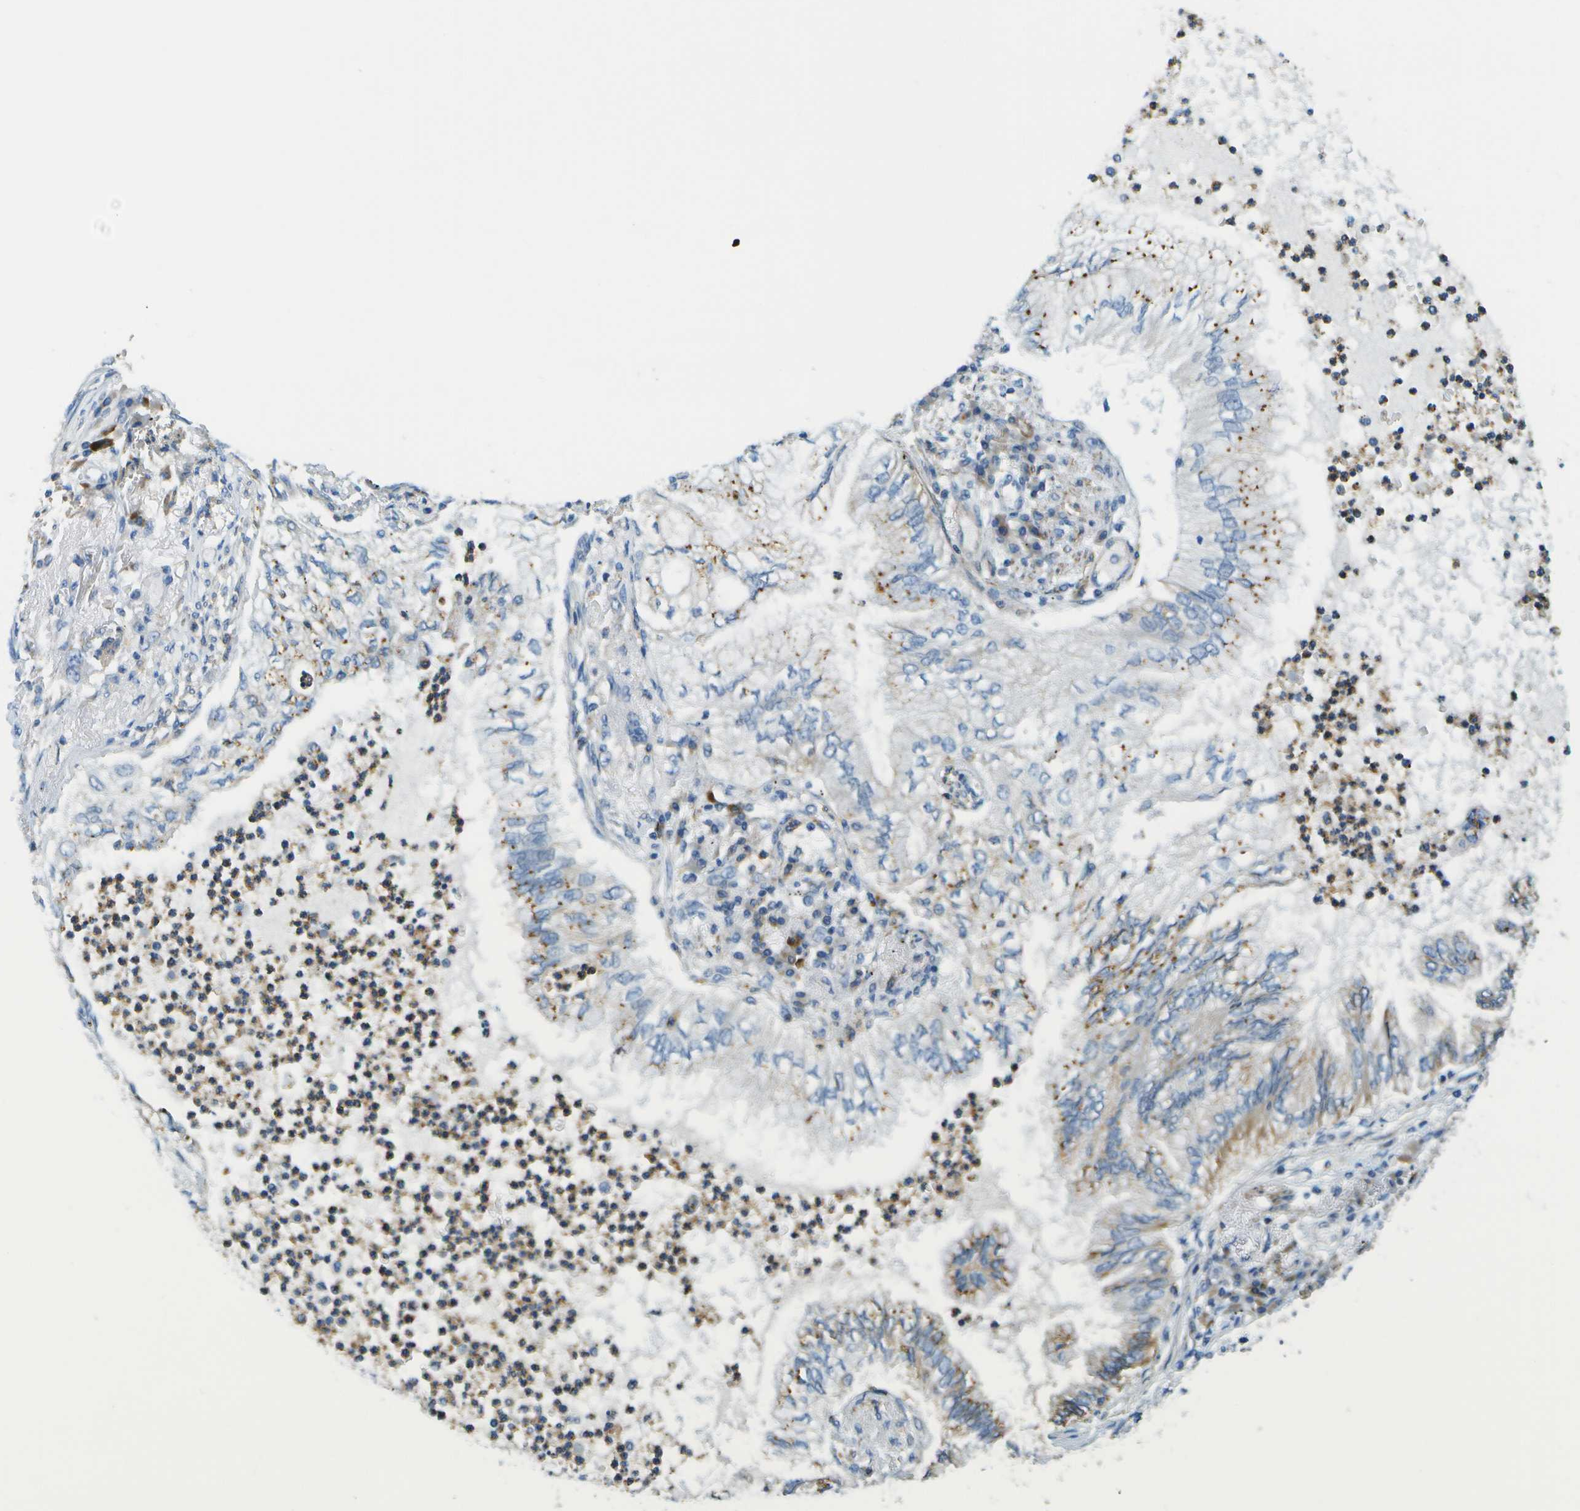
{"staining": {"intensity": "weak", "quantity": "25%-75%", "location": "cytoplasmic/membranous"}, "tissue": "lung cancer", "cell_type": "Tumor cells", "image_type": "cancer", "snomed": [{"axis": "morphology", "description": "Normal tissue, NOS"}, {"axis": "morphology", "description": "Adenocarcinoma, NOS"}, {"axis": "topography", "description": "Bronchus"}, {"axis": "topography", "description": "Lung"}], "caption": "Immunohistochemistry staining of lung cancer, which demonstrates low levels of weak cytoplasmic/membranous positivity in approximately 25%-75% of tumor cells indicating weak cytoplasmic/membranous protein expression. The staining was performed using DAB (brown) for protein detection and nuclei were counterstained in hematoxylin (blue).", "gene": "MYH11", "patient": {"sex": "female", "age": 70}}